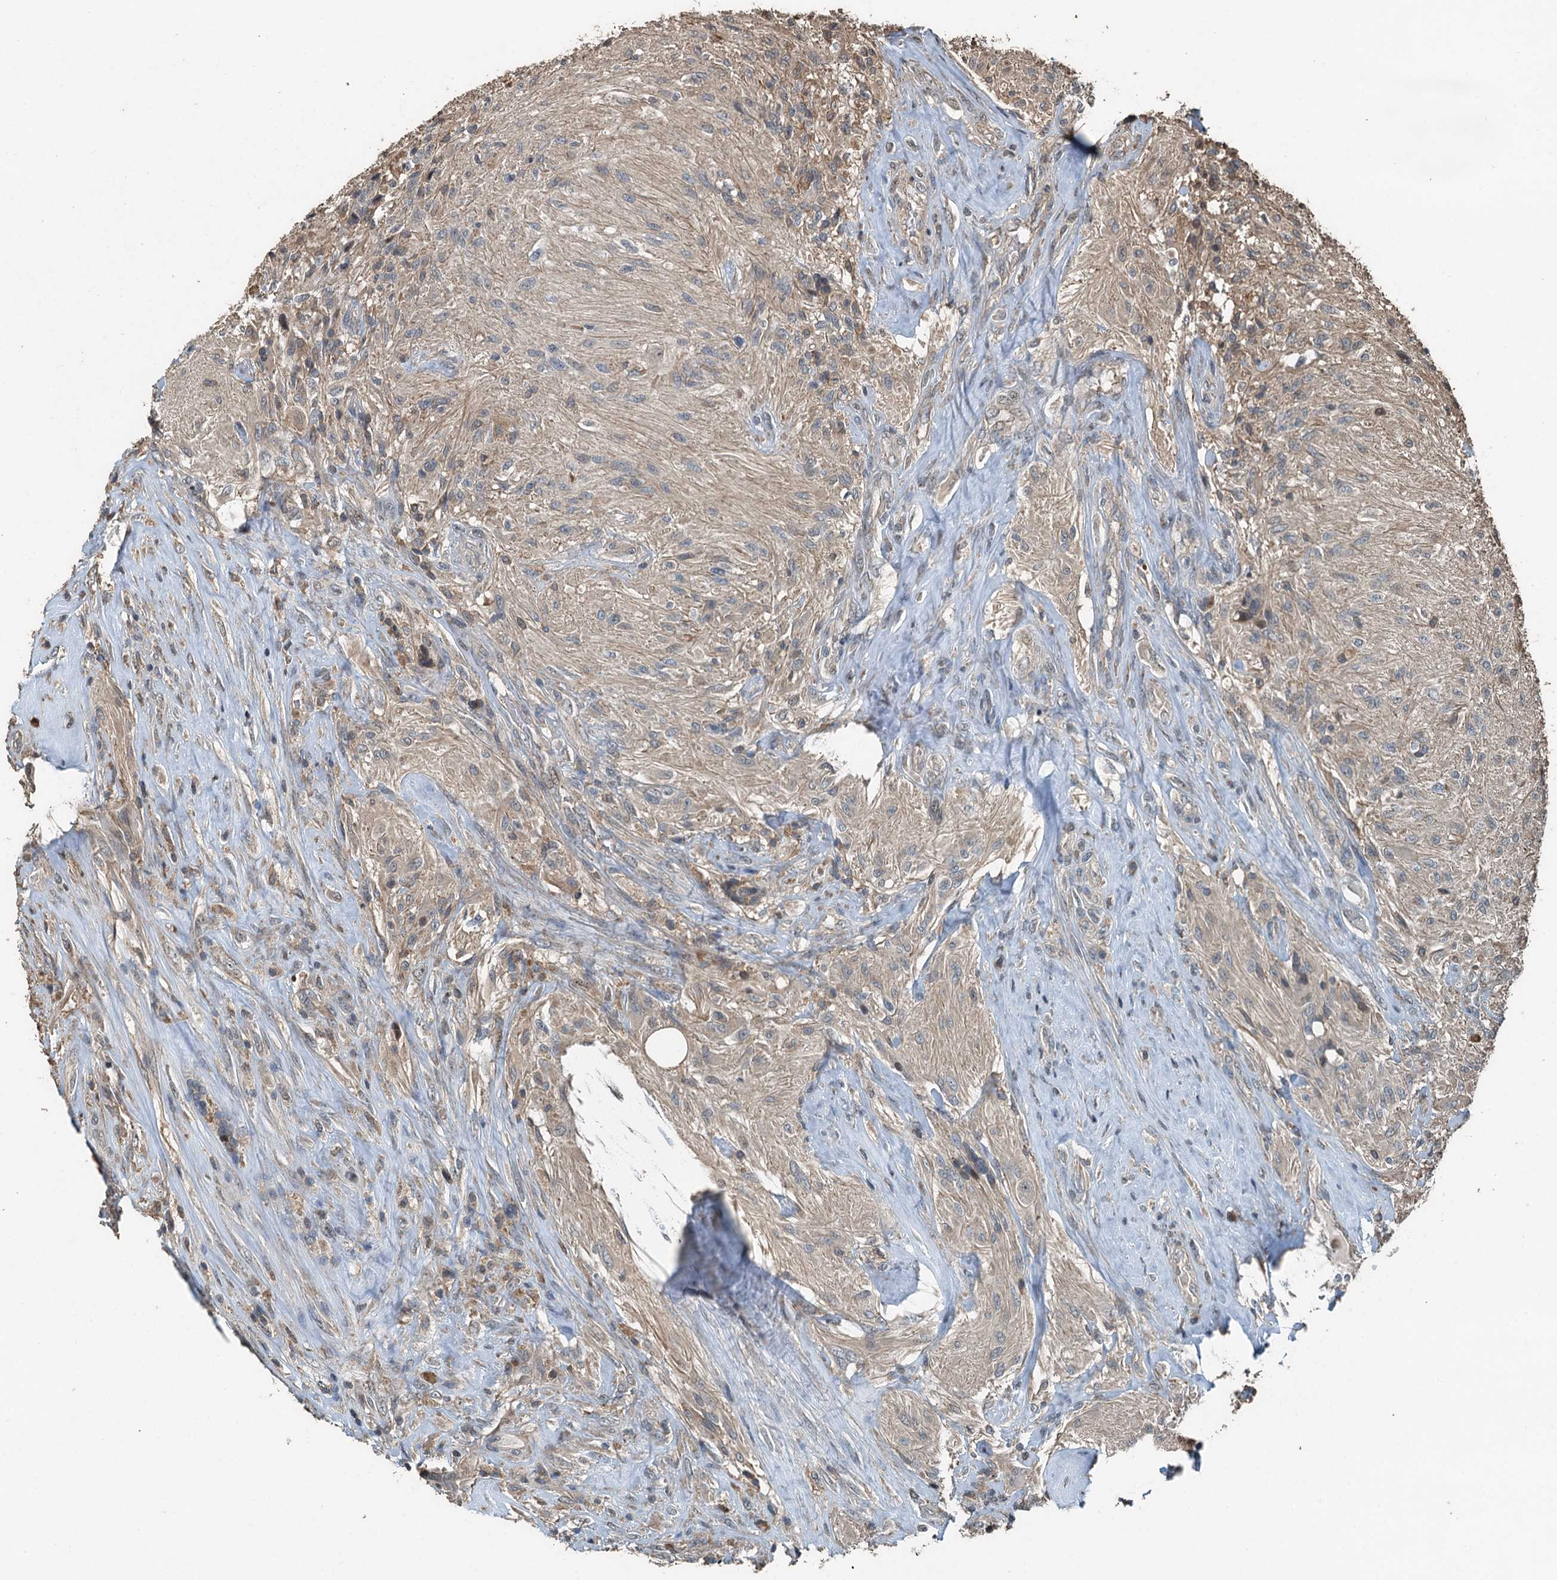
{"staining": {"intensity": "negative", "quantity": "none", "location": "none"}, "tissue": "glioma", "cell_type": "Tumor cells", "image_type": "cancer", "snomed": [{"axis": "morphology", "description": "Glioma, malignant, High grade"}, {"axis": "topography", "description": "Brain"}], "caption": "Immunohistochemical staining of malignant high-grade glioma shows no significant expression in tumor cells.", "gene": "PIGN", "patient": {"sex": "male", "age": 56}}